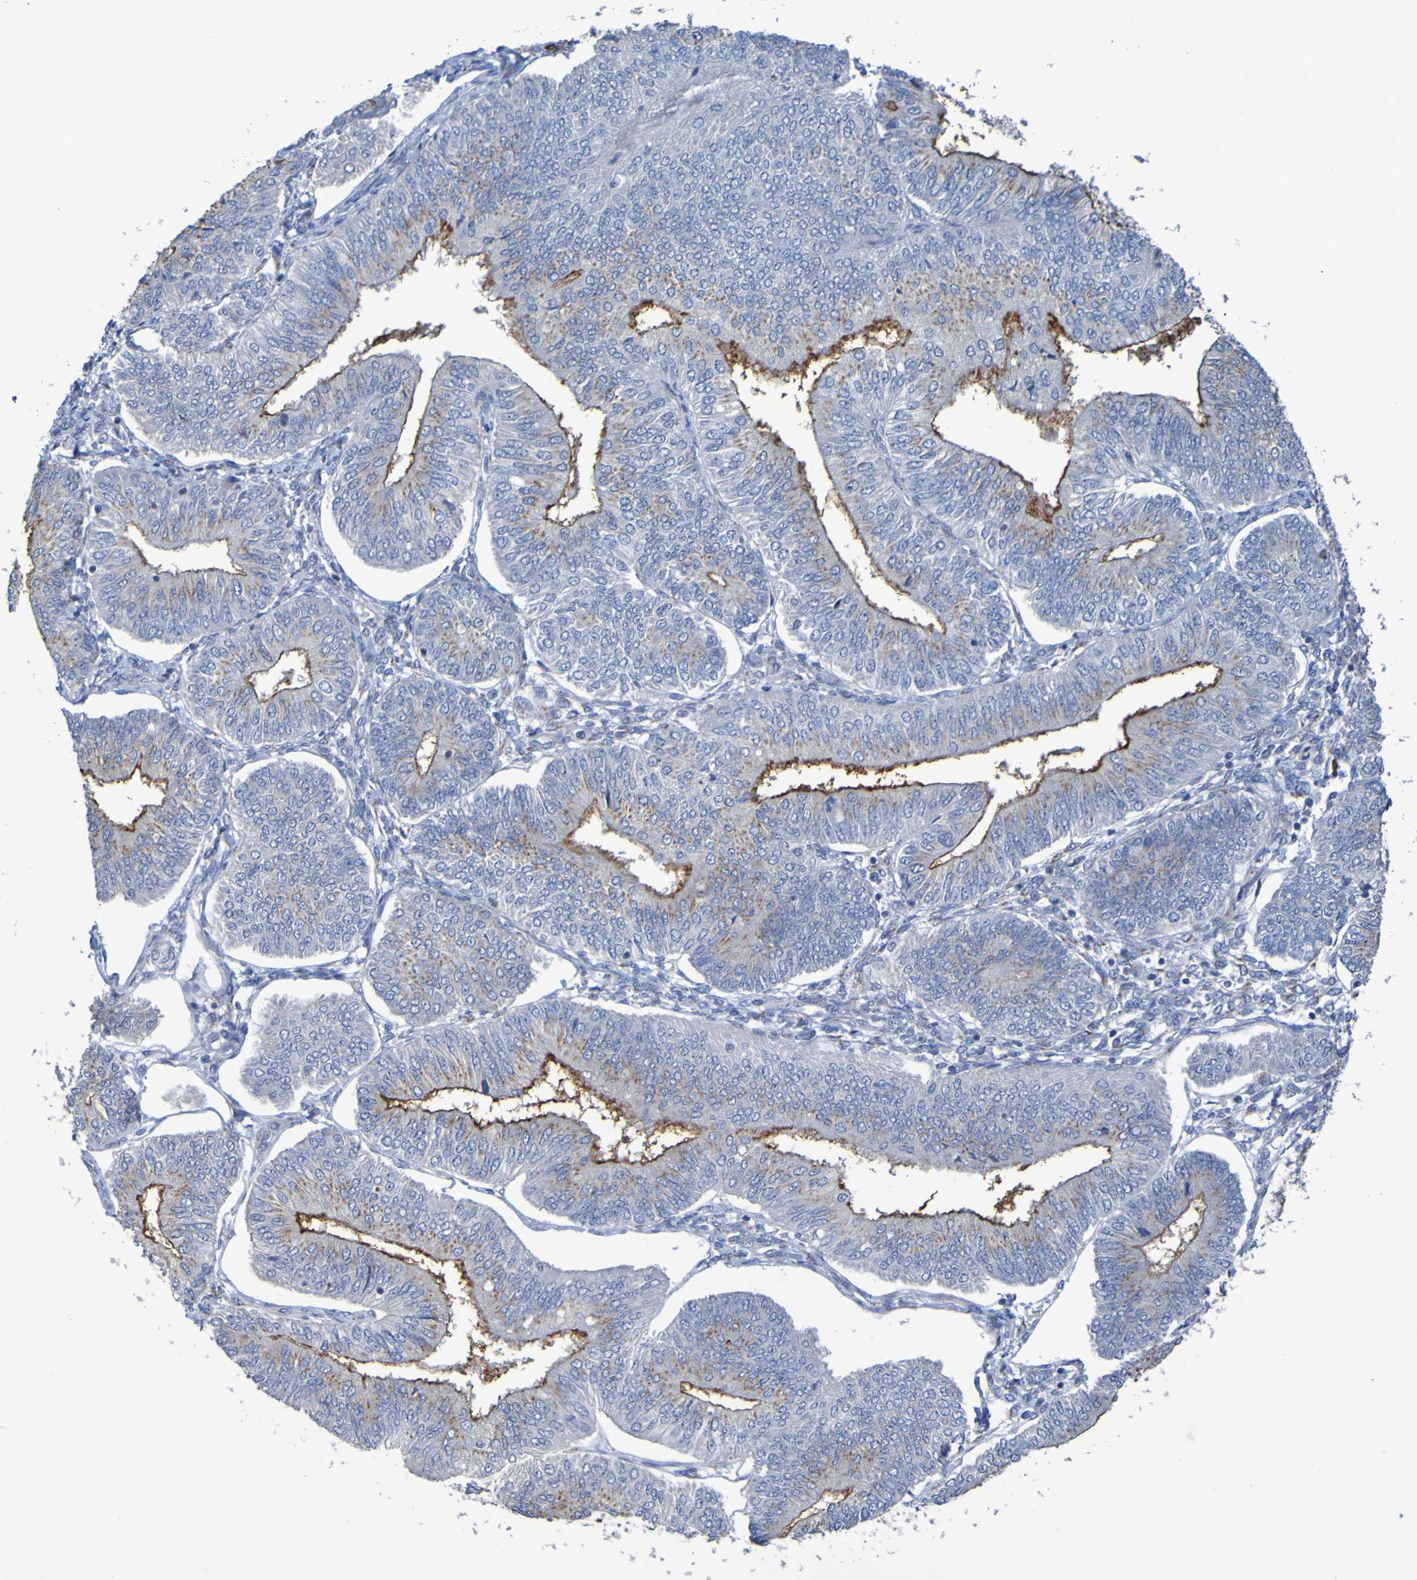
{"staining": {"intensity": "moderate", "quantity": ">75%", "location": "cytoplasmic/membranous"}, "tissue": "endometrial cancer", "cell_type": "Tumor cells", "image_type": "cancer", "snomed": [{"axis": "morphology", "description": "Adenocarcinoma, NOS"}, {"axis": "topography", "description": "Endometrium"}], "caption": "Protein staining of adenocarcinoma (endometrial) tissue shows moderate cytoplasmic/membranous positivity in approximately >75% of tumor cells.", "gene": "C11orf24", "patient": {"sex": "female", "age": 58}}